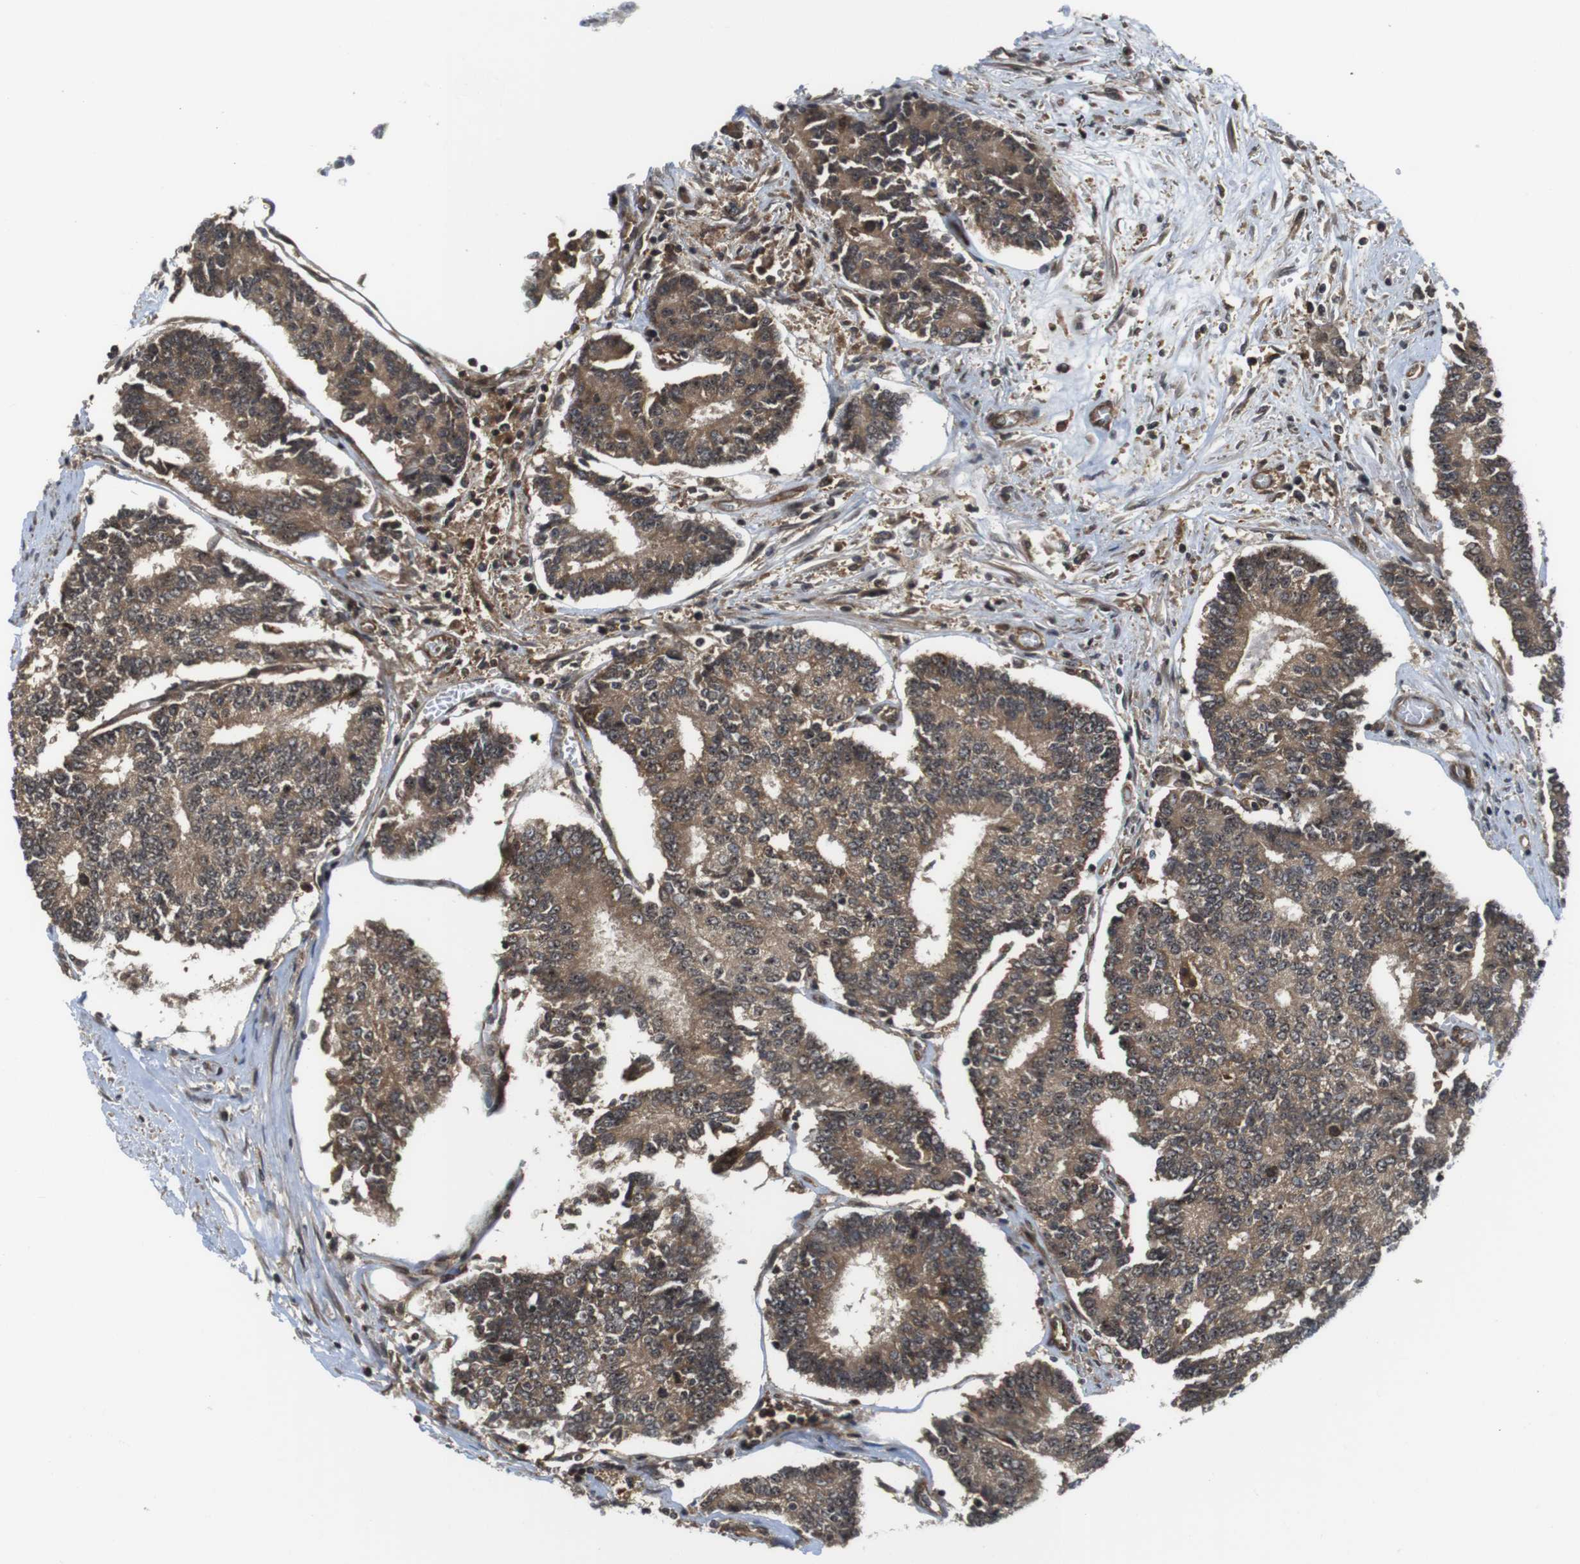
{"staining": {"intensity": "moderate", "quantity": ">75%", "location": "cytoplasmic/membranous"}, "tissue": "prostate cancer", "cell_type": "Tumor cells", "image_type": "cancer", "snomed": [{"axis": "morphology", "description": "Normal tissue, NOS"}, {"axis": "morphology", "description": "Adenocarcinoma, High grade"}, {"axis": "topography", "description": "Prostate"}, {"axis": "topography", "description": "Seminal veicle"}], "caption": "Human prostate cancer (adenocarcinoma (high-grade)) stained with a protein marker shows moderate staining in tumor cells.", "gene": "CC2D1A", "patient": {"sex": "male", "age": 55}}